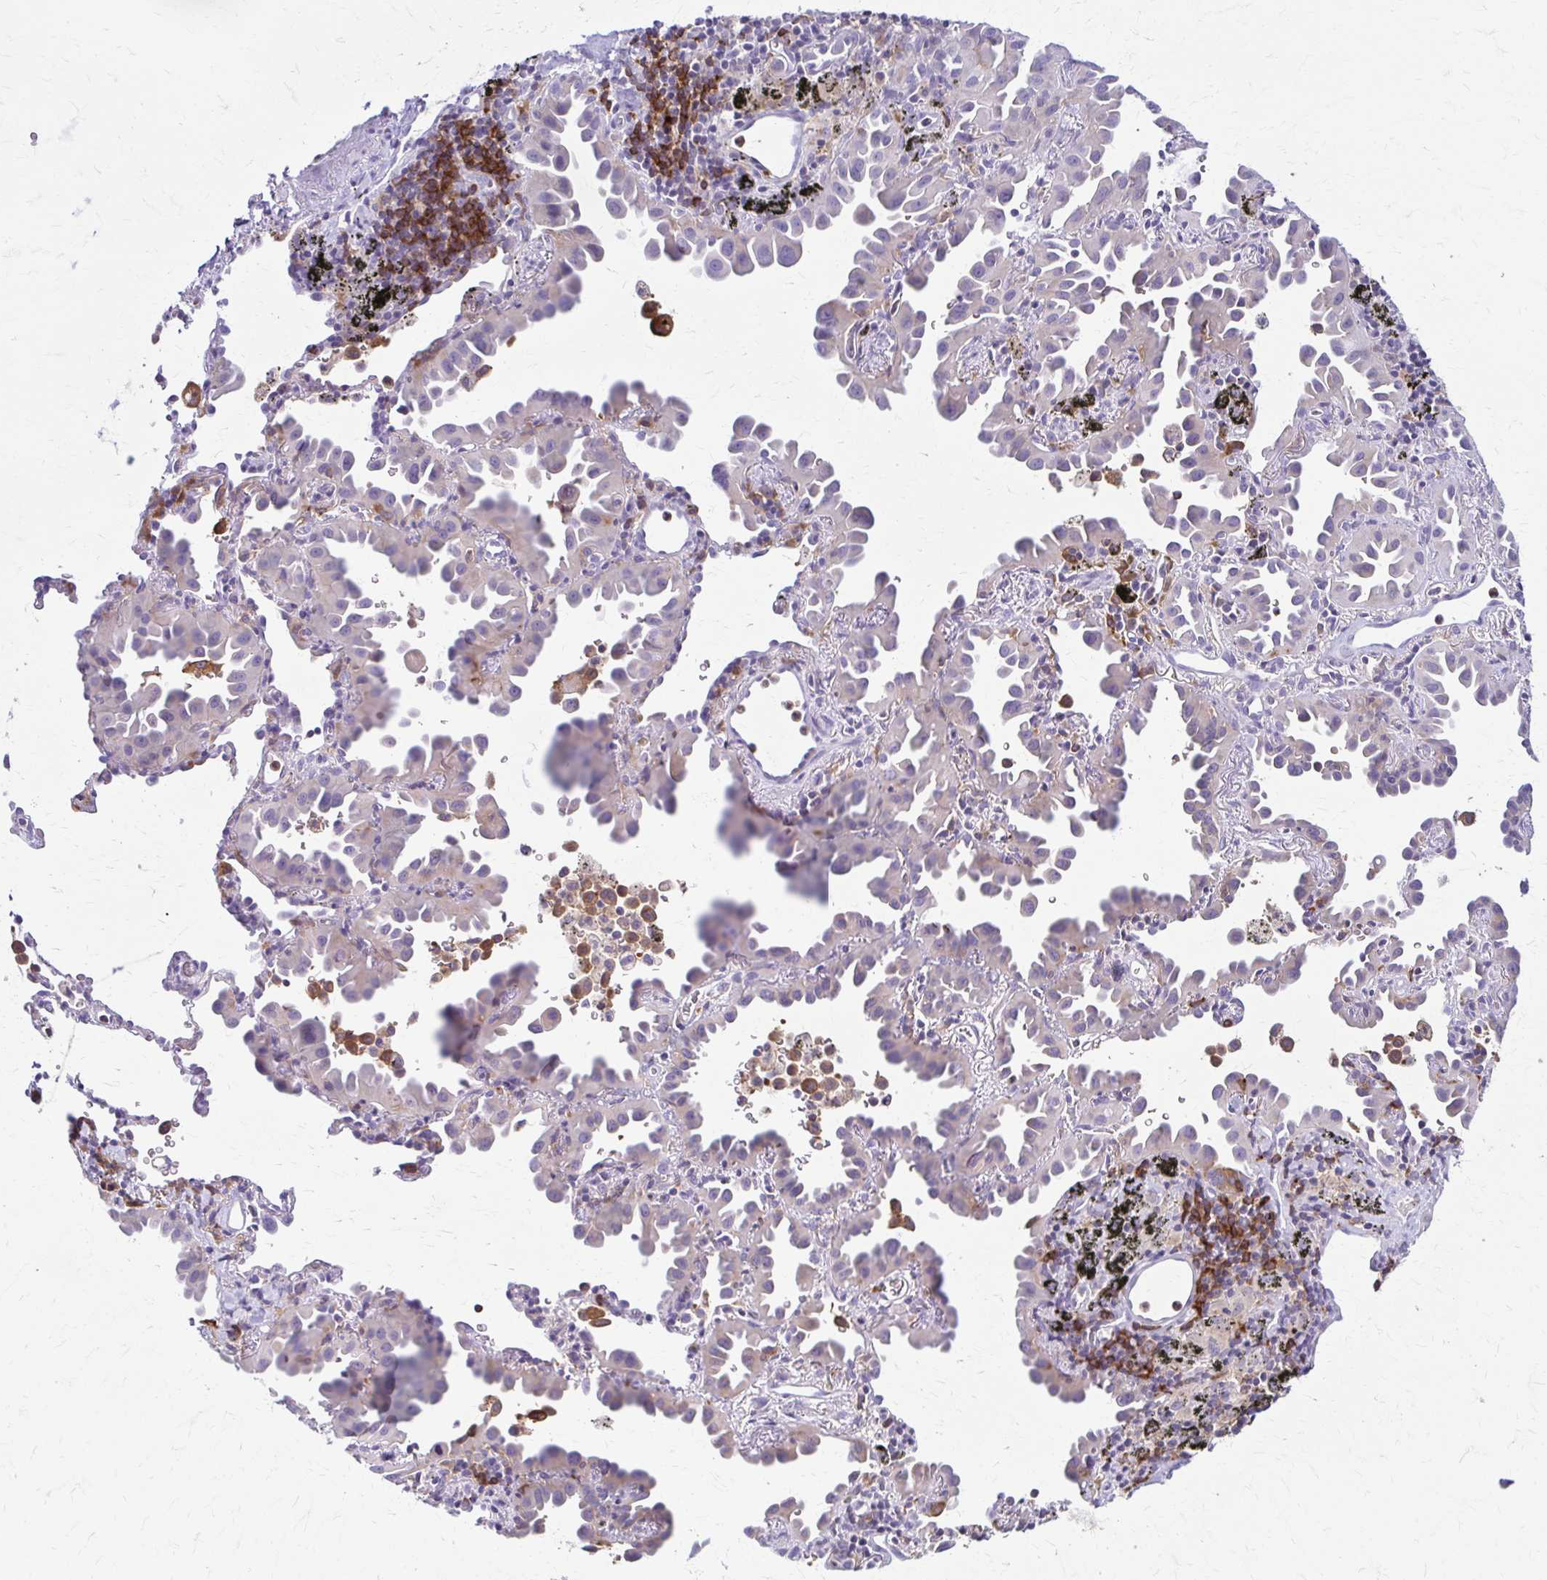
{"staining": {"intensity": "weak", "quantity": "<25%", "location": "cytoplasmic/membranous"}, "tissue": "lung cancer", "cell_type": "Tumor cells", "image_type": "cancer", "snomed": [{"axis": "morphology", "description": "Adenocarcinoma, NOS"}, {"axis": "topography", "description": "Lung"}], "caption": "IHC histopathology image of lung cancer (adenocarcinoma) stained for a protein (brown), which reveals no staining in tumor cells.", "gene": "PIK3AP1", "patient": {"sex": "male", "age": 68}}